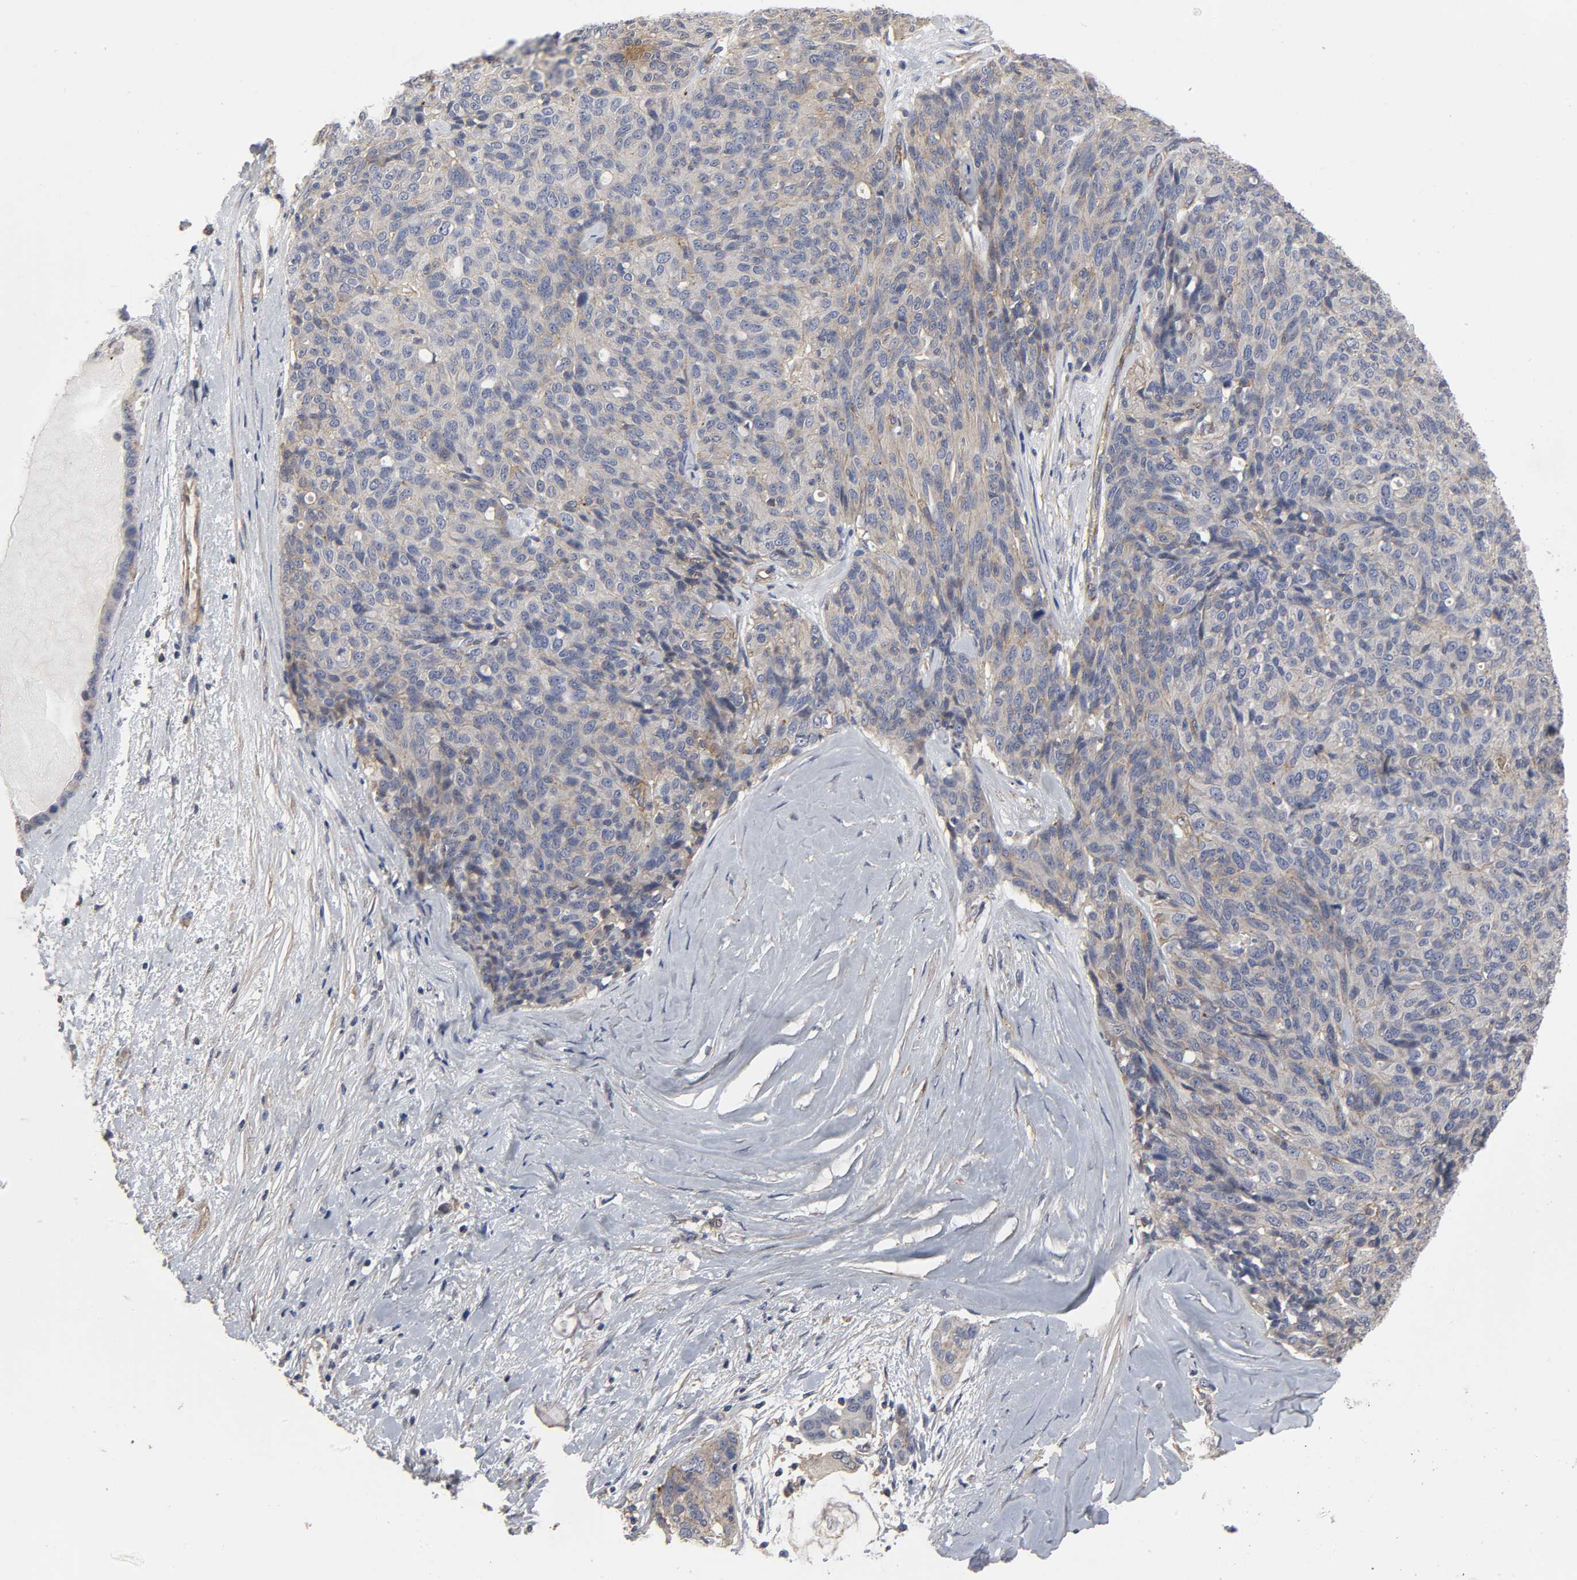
{"staining": {"intensity": "moderate", "quantity": "<25%", "location": "cytoplasmic/membranous"}, "tissue": "ovarian cancer", "cell_type": "Tumor cells", "image_type": "cancer", "snomed": [{"axis": "morphology", "description": "Carcinoma, endometroid"}, {"axis": "topography", "description": "Ovary"}], "caption": "Immunohistochemistry (IHC) staining of endometroid carcinoma (ovarian), which demonstrates low levels of moderate cytoplasmic/membranous expression in about <25% of tumor cells indicating moderate cytoplasmic/membranous protein staining. The staining was performed using DAB (brown) for protein detection and nuclei were counterstained in hematoxylin (blue).", "gene": "SH3GLB1", "patient": {"sex": "female", "age": 60}}